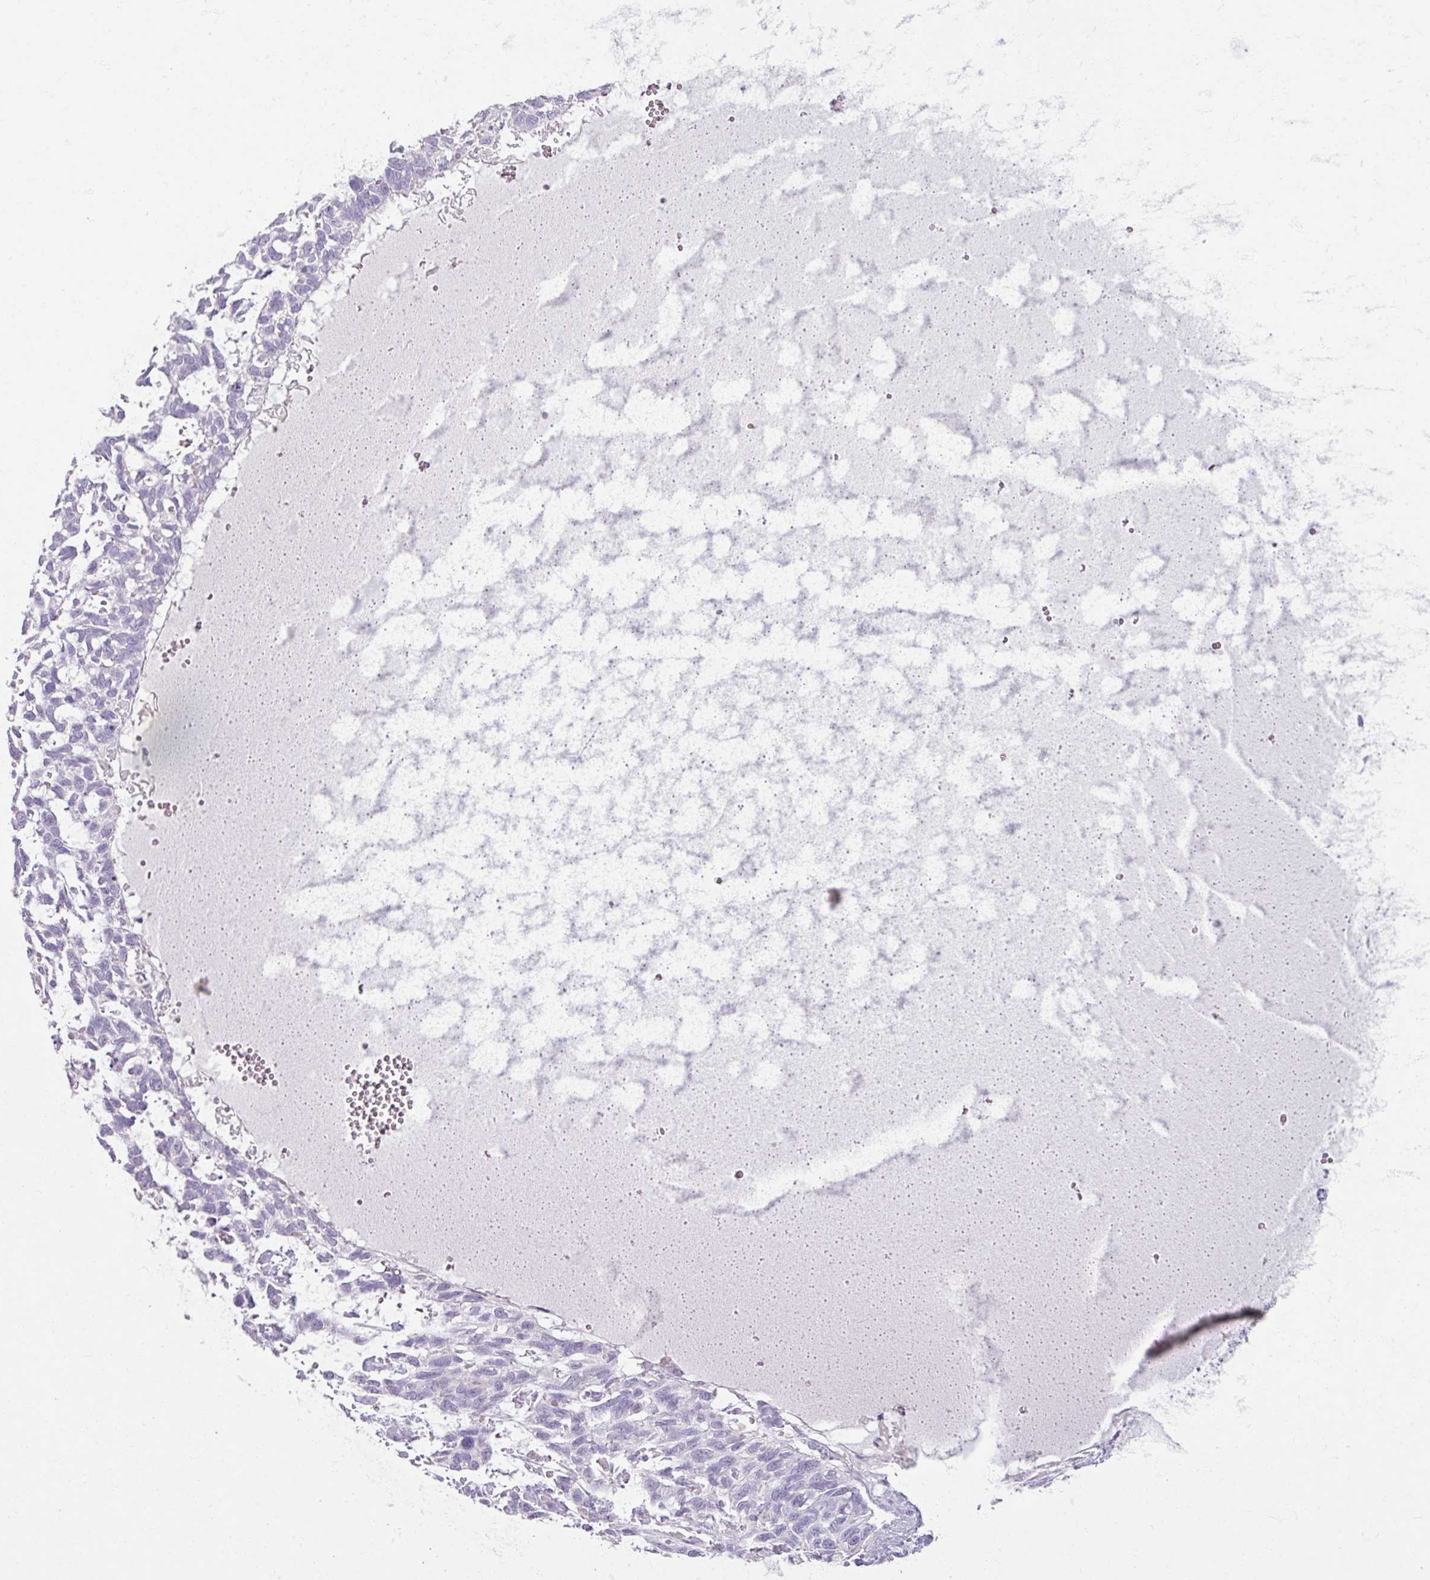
{"staining": {"intensity": "negative", "quantity": "none", "location": "none"}, "tissue": "skin cancer", "cell_type": "Tumor cells", "image_type": "cancer", "snomed": [{"axis": "morphology", "description": "Basal cell carcinoma"}, {"axis": "topography", "description": "Skin"}], "caption": "Immunohistochemistry (IHC) image of neoplastic tissue: human skin cancer (basal cell carcinoma) stained with DAB reveals no significant protein expression in tumor cells.", "gene": "SLC27A5", "patient": {"sex": "male", "age": 88}}